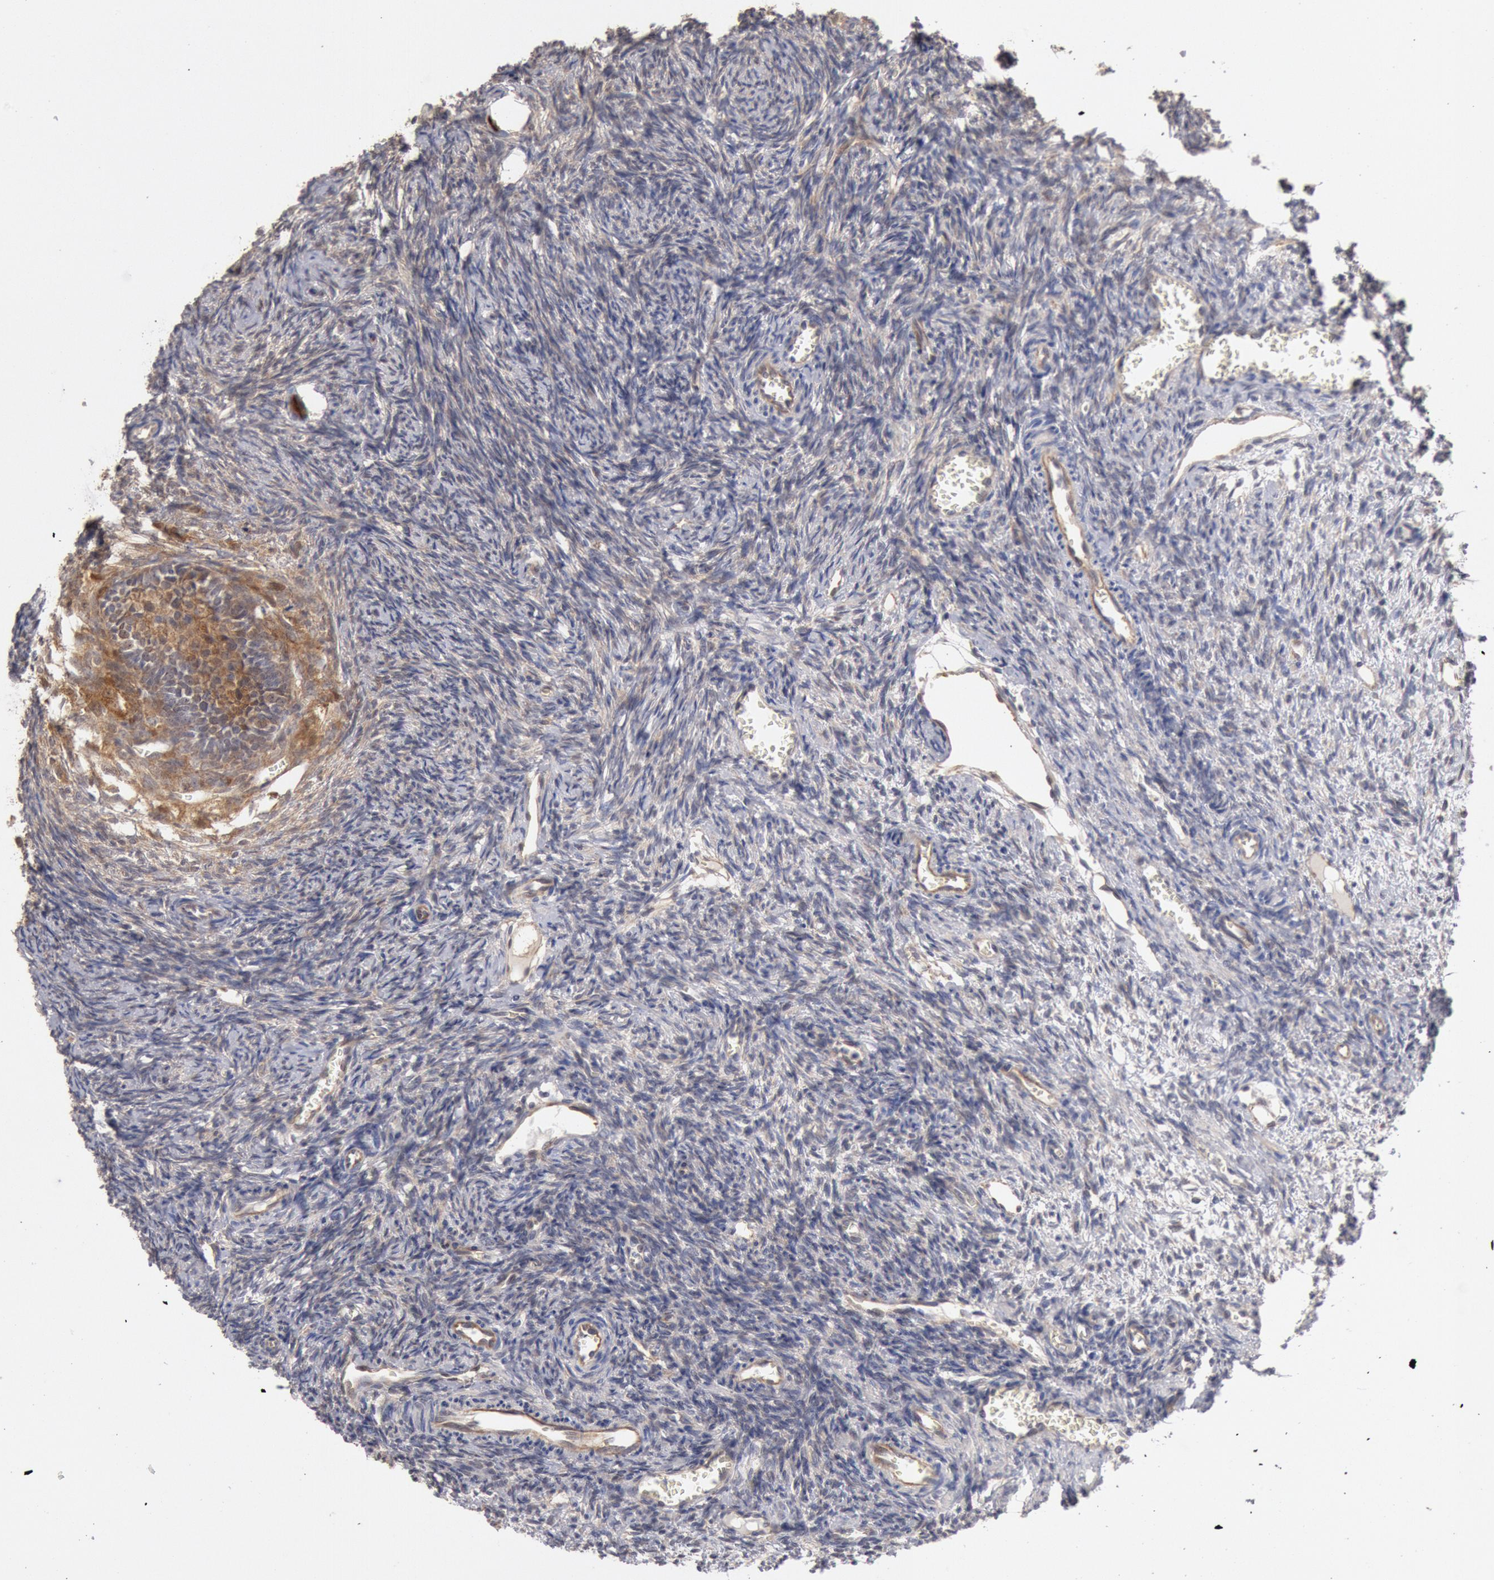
{"staining": {"intensity": "moderate", "quantity": ">75%", "location": "cytoplasmic/membranous"}, "tissue": "ovary", "cell_type": "Follicle cells", "image_type": "normal", "snomed": [{"axis": "morphology", "description": "Normal tissue, NOS"}, {"axis": "topography", "description": "Ovary"}], "caption": "Follicle cells exhibit medium levels of moderate cytoplasmic/membranous expression in about >75% of cells in benign human ovary. The protein of interest is stained brown, and the nuclei are stained in blue (DAB IHC with brightfield microscopy, high magnification).", "gene": "DNAJA1", "patient": {"sex": "female", "age": 27}}